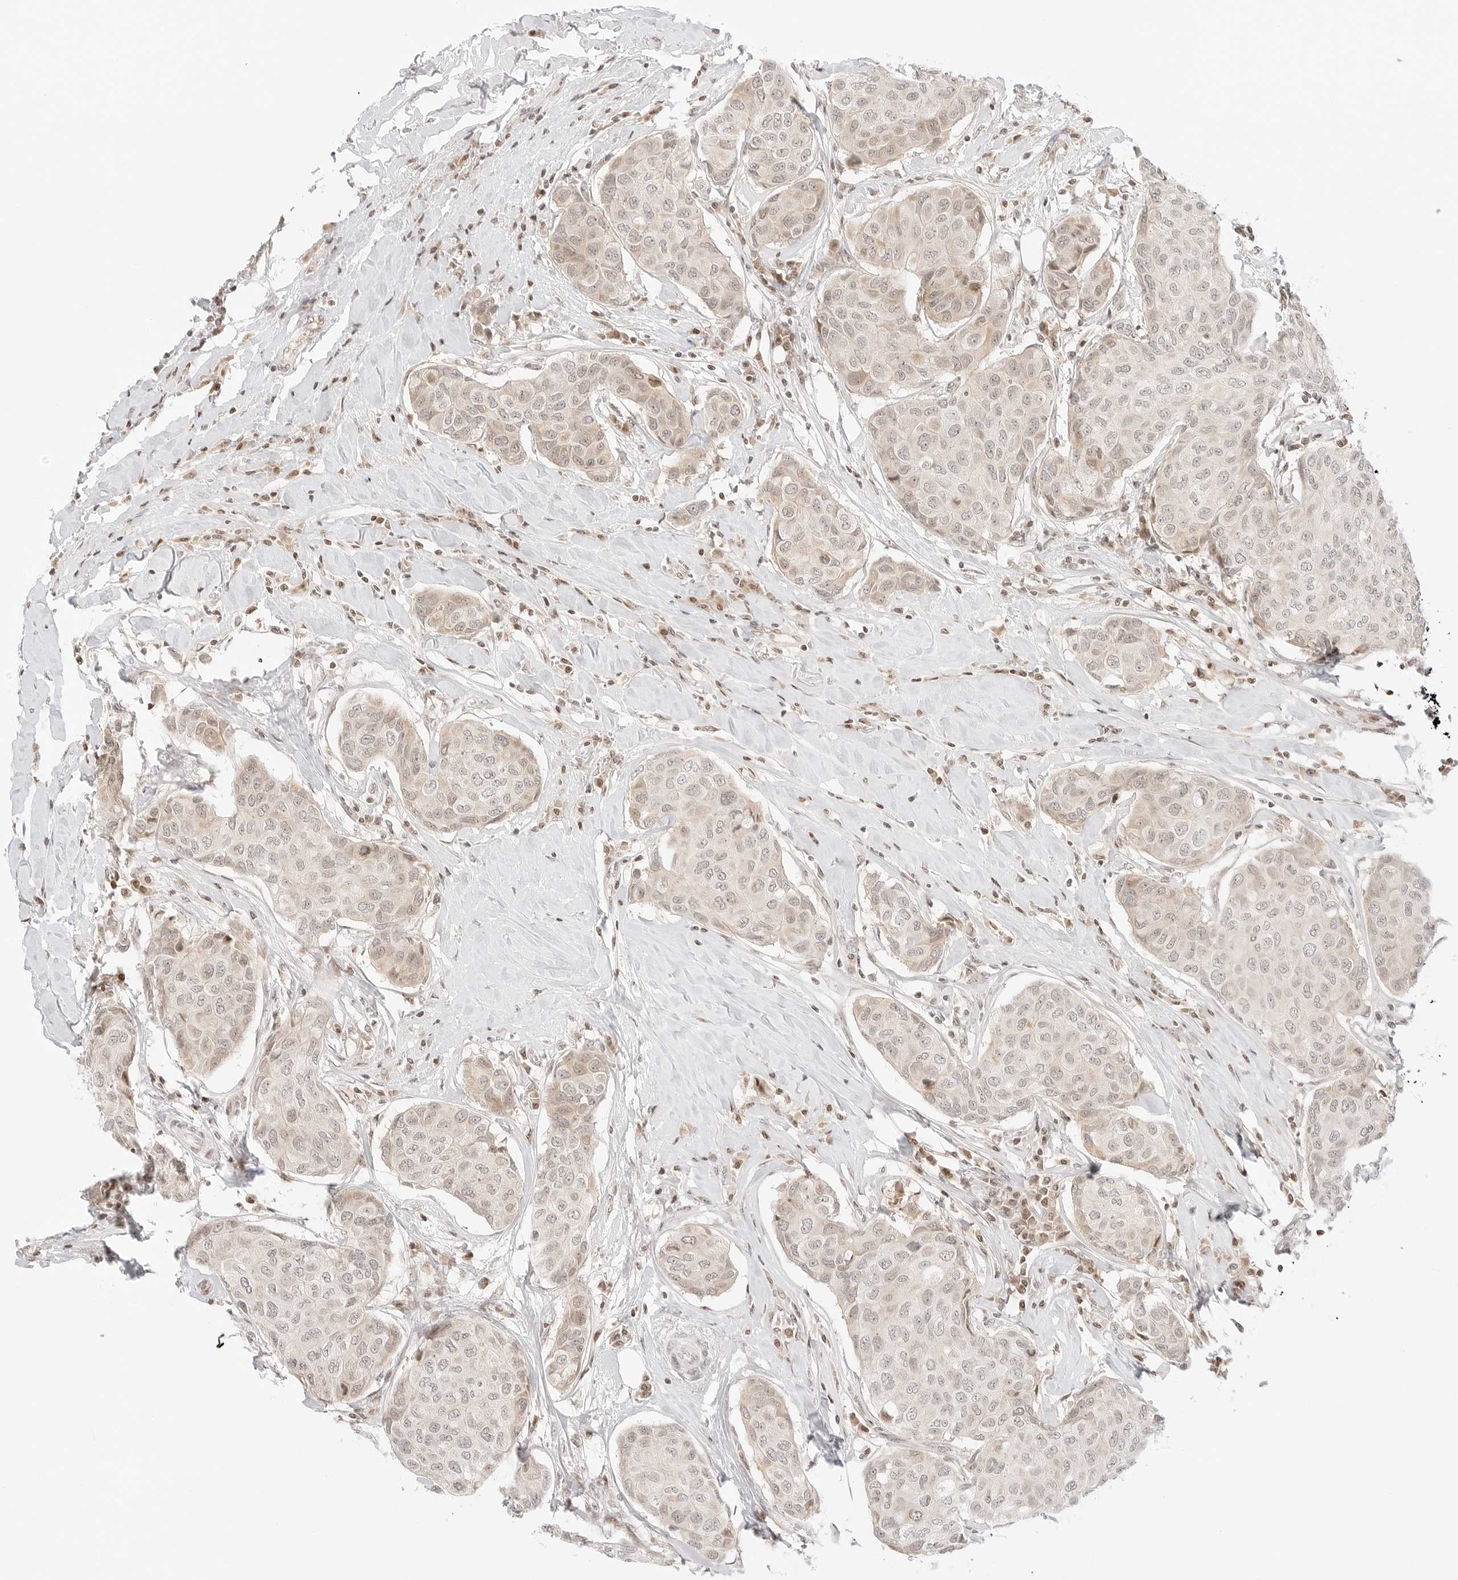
{"staining": {"intensity": "weak", "quantity": "25%-75%", "location": "nuclear"}, "tissue": "breast cancer", "cell_type": "Tumor cells", "image_type": "cancer", "snomed": [{"axis": "morphology", "description": "Duct carcinoma"}, {"axis": "topography", "description": "Breast"}], "caption": "Protein staining of breast invasive ductal carcinoma tissue exhibits weak nuclear staining in approximately 25%-75% of tumor cells. The protein is stained brown, and the nuclei are stained in blue (DAB (3,3'-diaminobenzidine) IHC with brightfield microscopy, high magnification).", "gene": "RPS6KL1", "patient": {"sex": "female", "age": 80}}